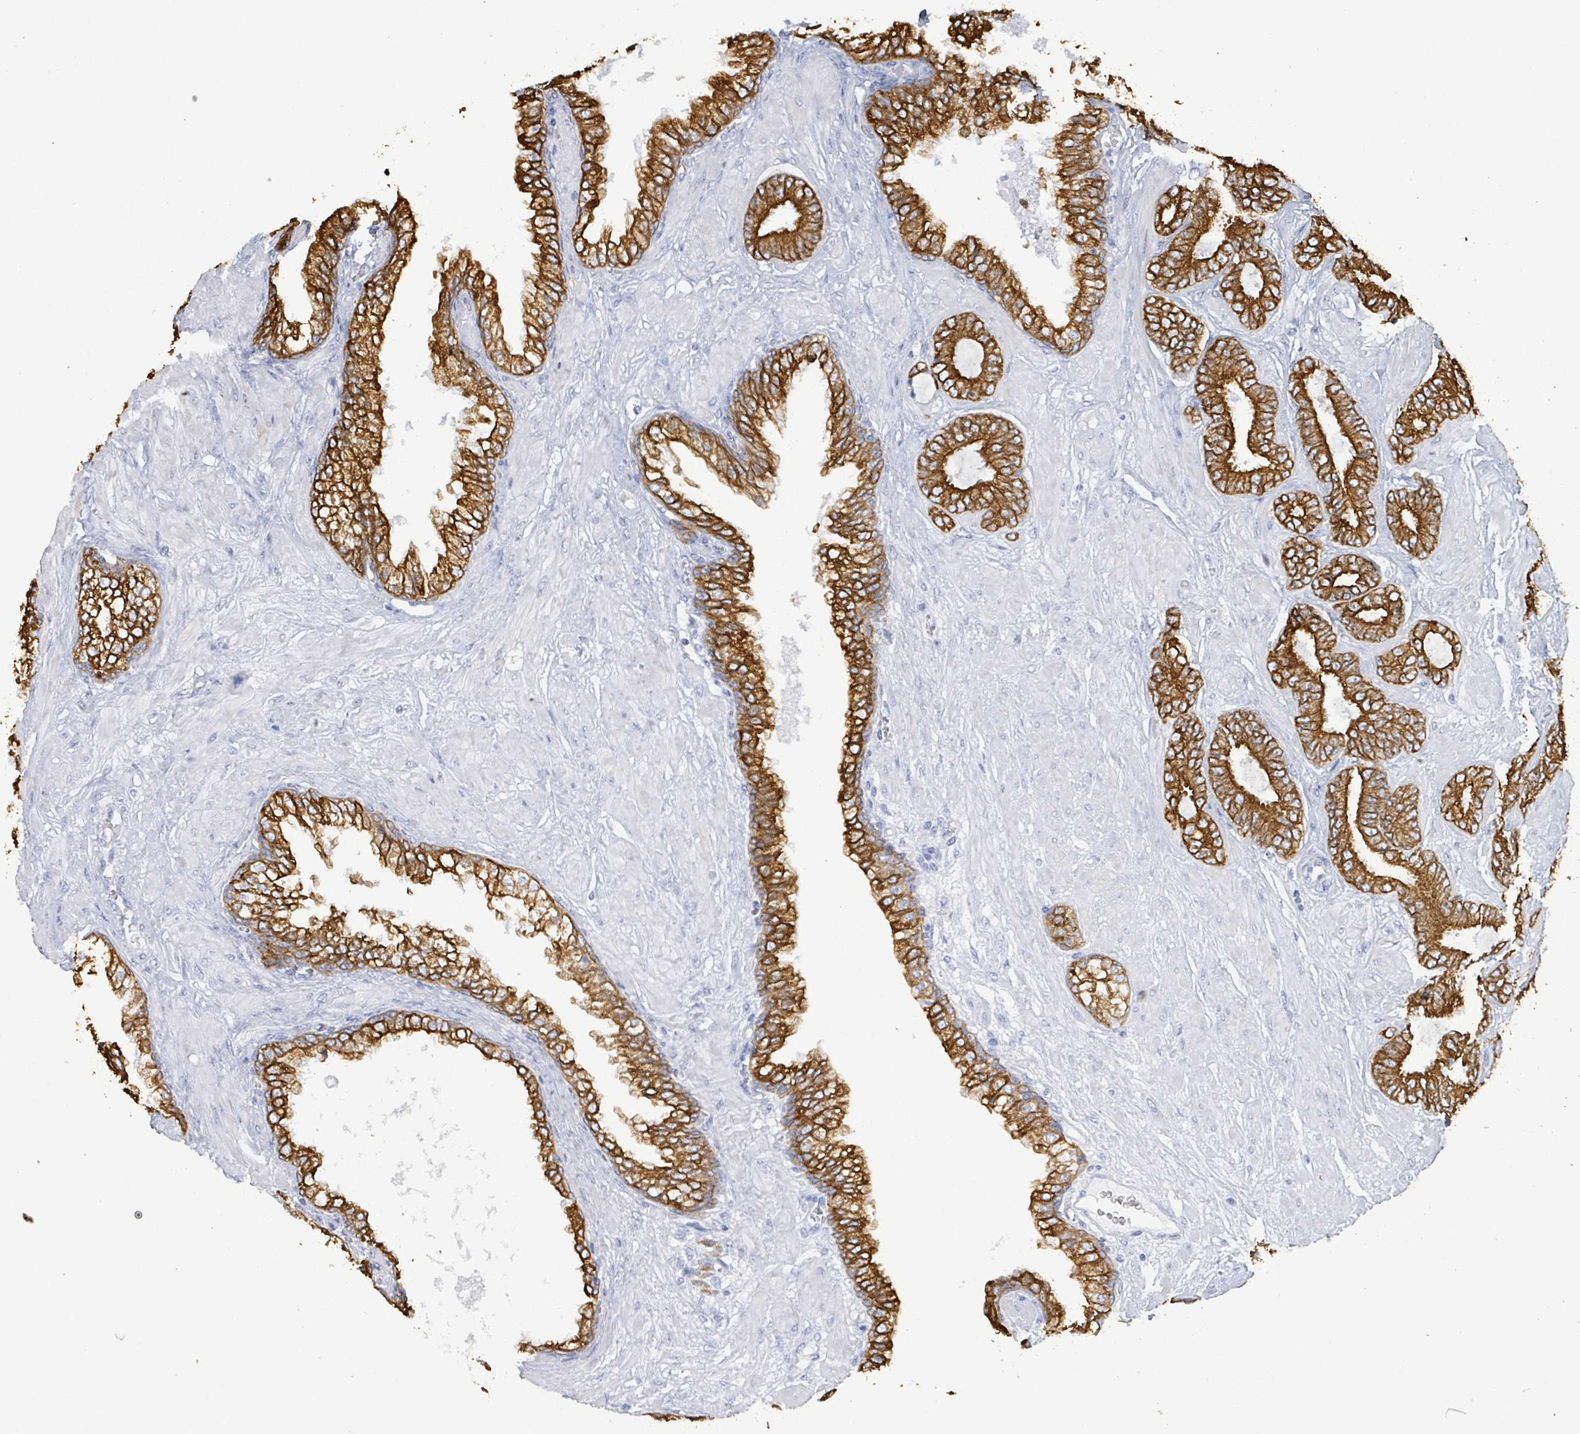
{"staining": {"intensity": "strong", "quantity": ">75%", "location": "cytoplasmic/membranous"}, "tissue": "prostate cancer", "cell_type": "Tumor cells", "image_type": "cancer", "snomed": [{"axis": "morphology", "description": "Adenocarcinoma, Low grade"}, {"axis": "topography", "description": "Prostate"}], "caption": "Strong cytoplasmic/membranous staining is present in about >75% of tumor cells in prostate cancer.", "gene": "KRT8", "patient": {"sex": "male", "age": 57}}